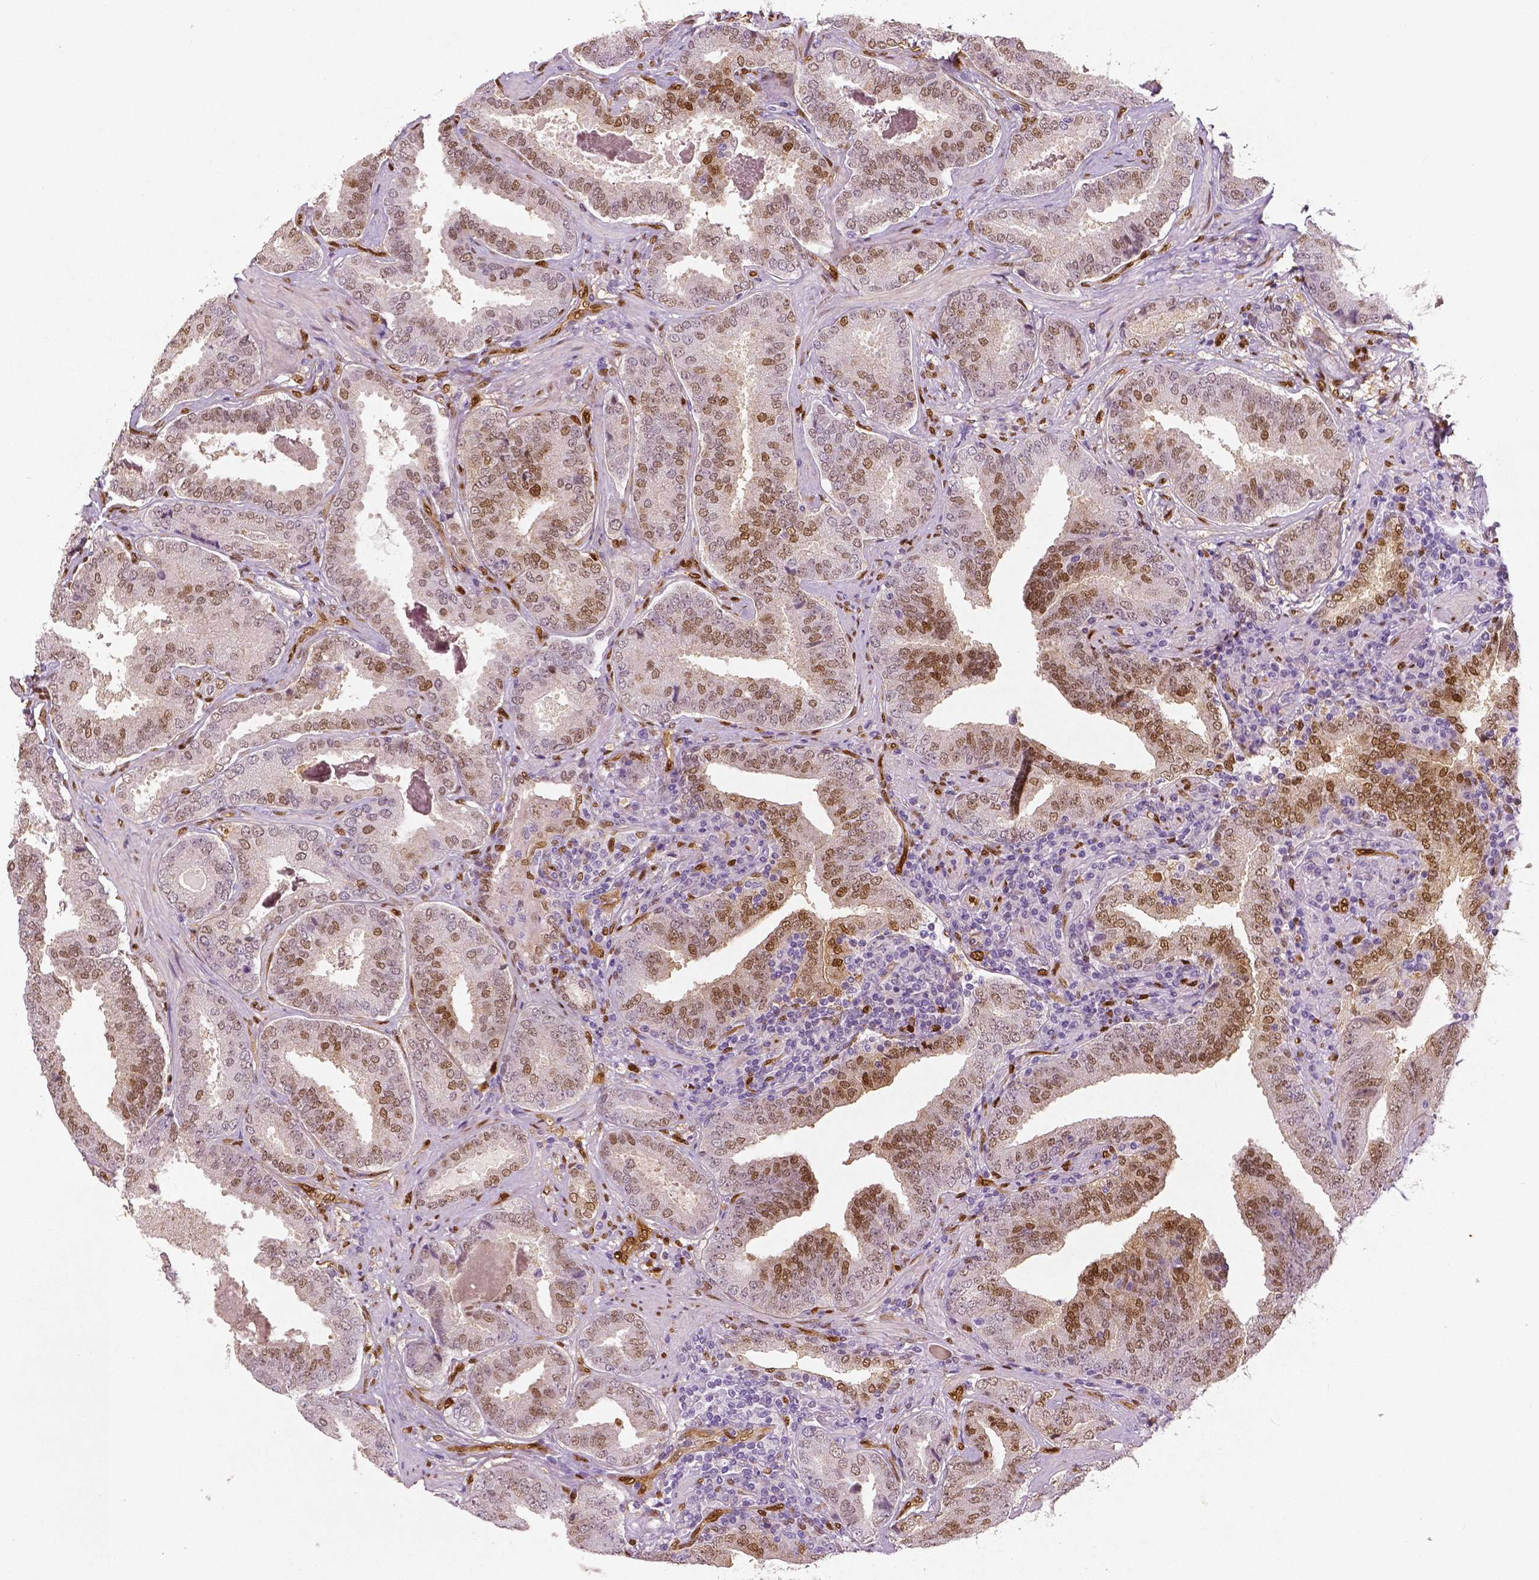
{"staining": {"intensity": "moderate", "quantity": "25%-75%", "location": "cytoplasmic/membranous,nuclear"}, "tissue": "prostate cancer", "cell_type": "Tumor cells", "image_type": "cancer", "snomed": [{"axis": "morphology", "description": "Adenocarcinoma, NOS"}, {"axis": "topography", "description": "Prostate"}], "caption": "The photomicrograph shows immunohistochemical staining of adenocarcinoma (prostate). There is moderate cytoplasmic/membranous and nuclear positivity is identified in about 25%-75% of tumor cells.", "gene": "WWTR1", "patient": {"sex": "male", "age": 64}}